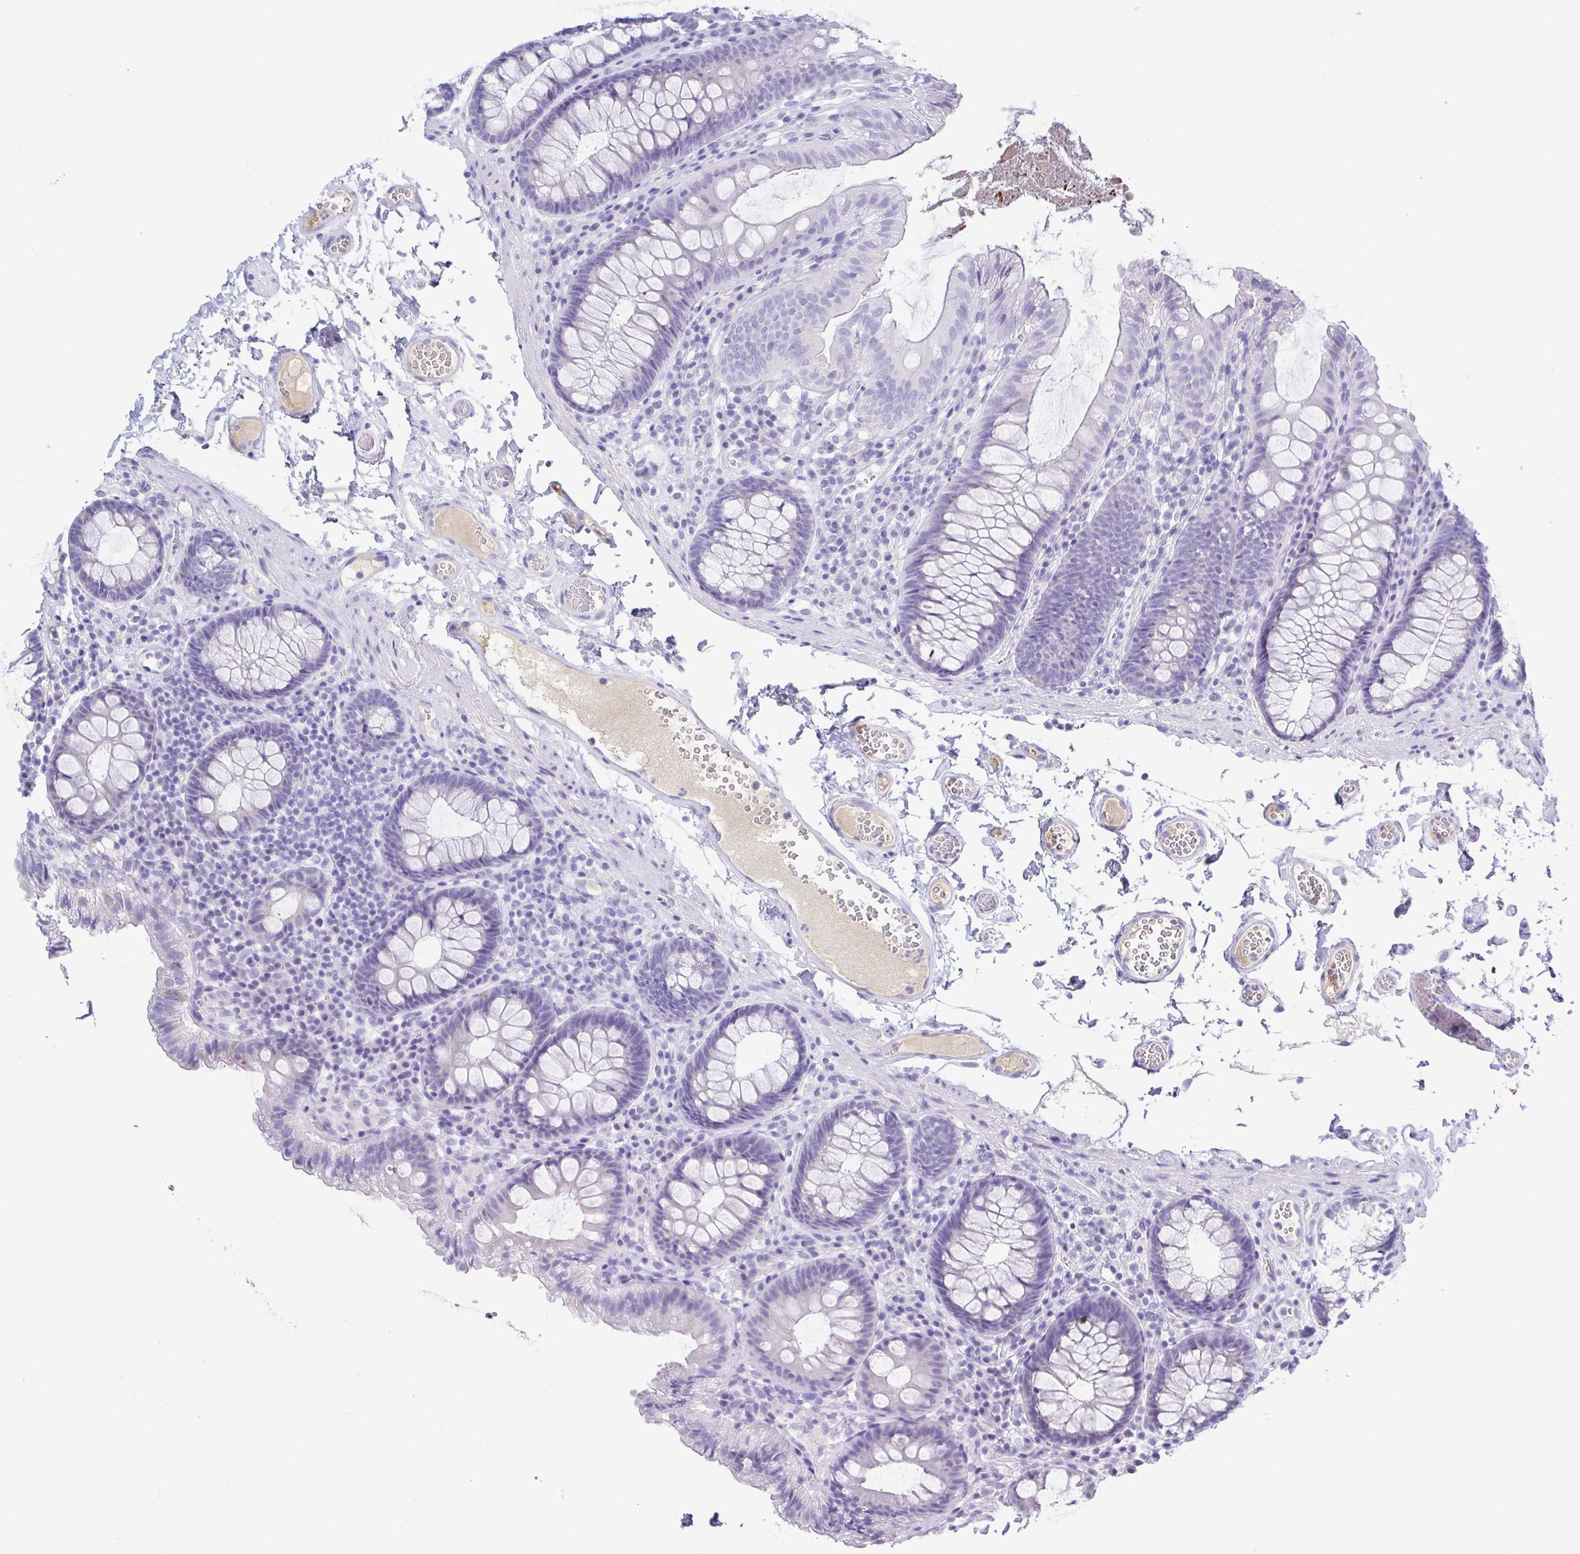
{"staining": {"intensity": "negative", "quantity": "none", "location": "none"}, "tissue": "colon", "cell_type": "Endothelial cells", "image_type": "normal", "snomed": [{"axis": "morphology", "description": "Normal tissue, NOS"}, {"axis": "topography", "description": "Colon"}, {"axis": "topography", "description": "Peripheral nerve tissue"}], "caption": "Endothelial cells show no significant expression in normal colon. (Brightfield microscopy of DAB immunohistochemistry (IHC) at high magnification).", "gene": "A1BG", "patient": {"sex": "male", "age": 84}}